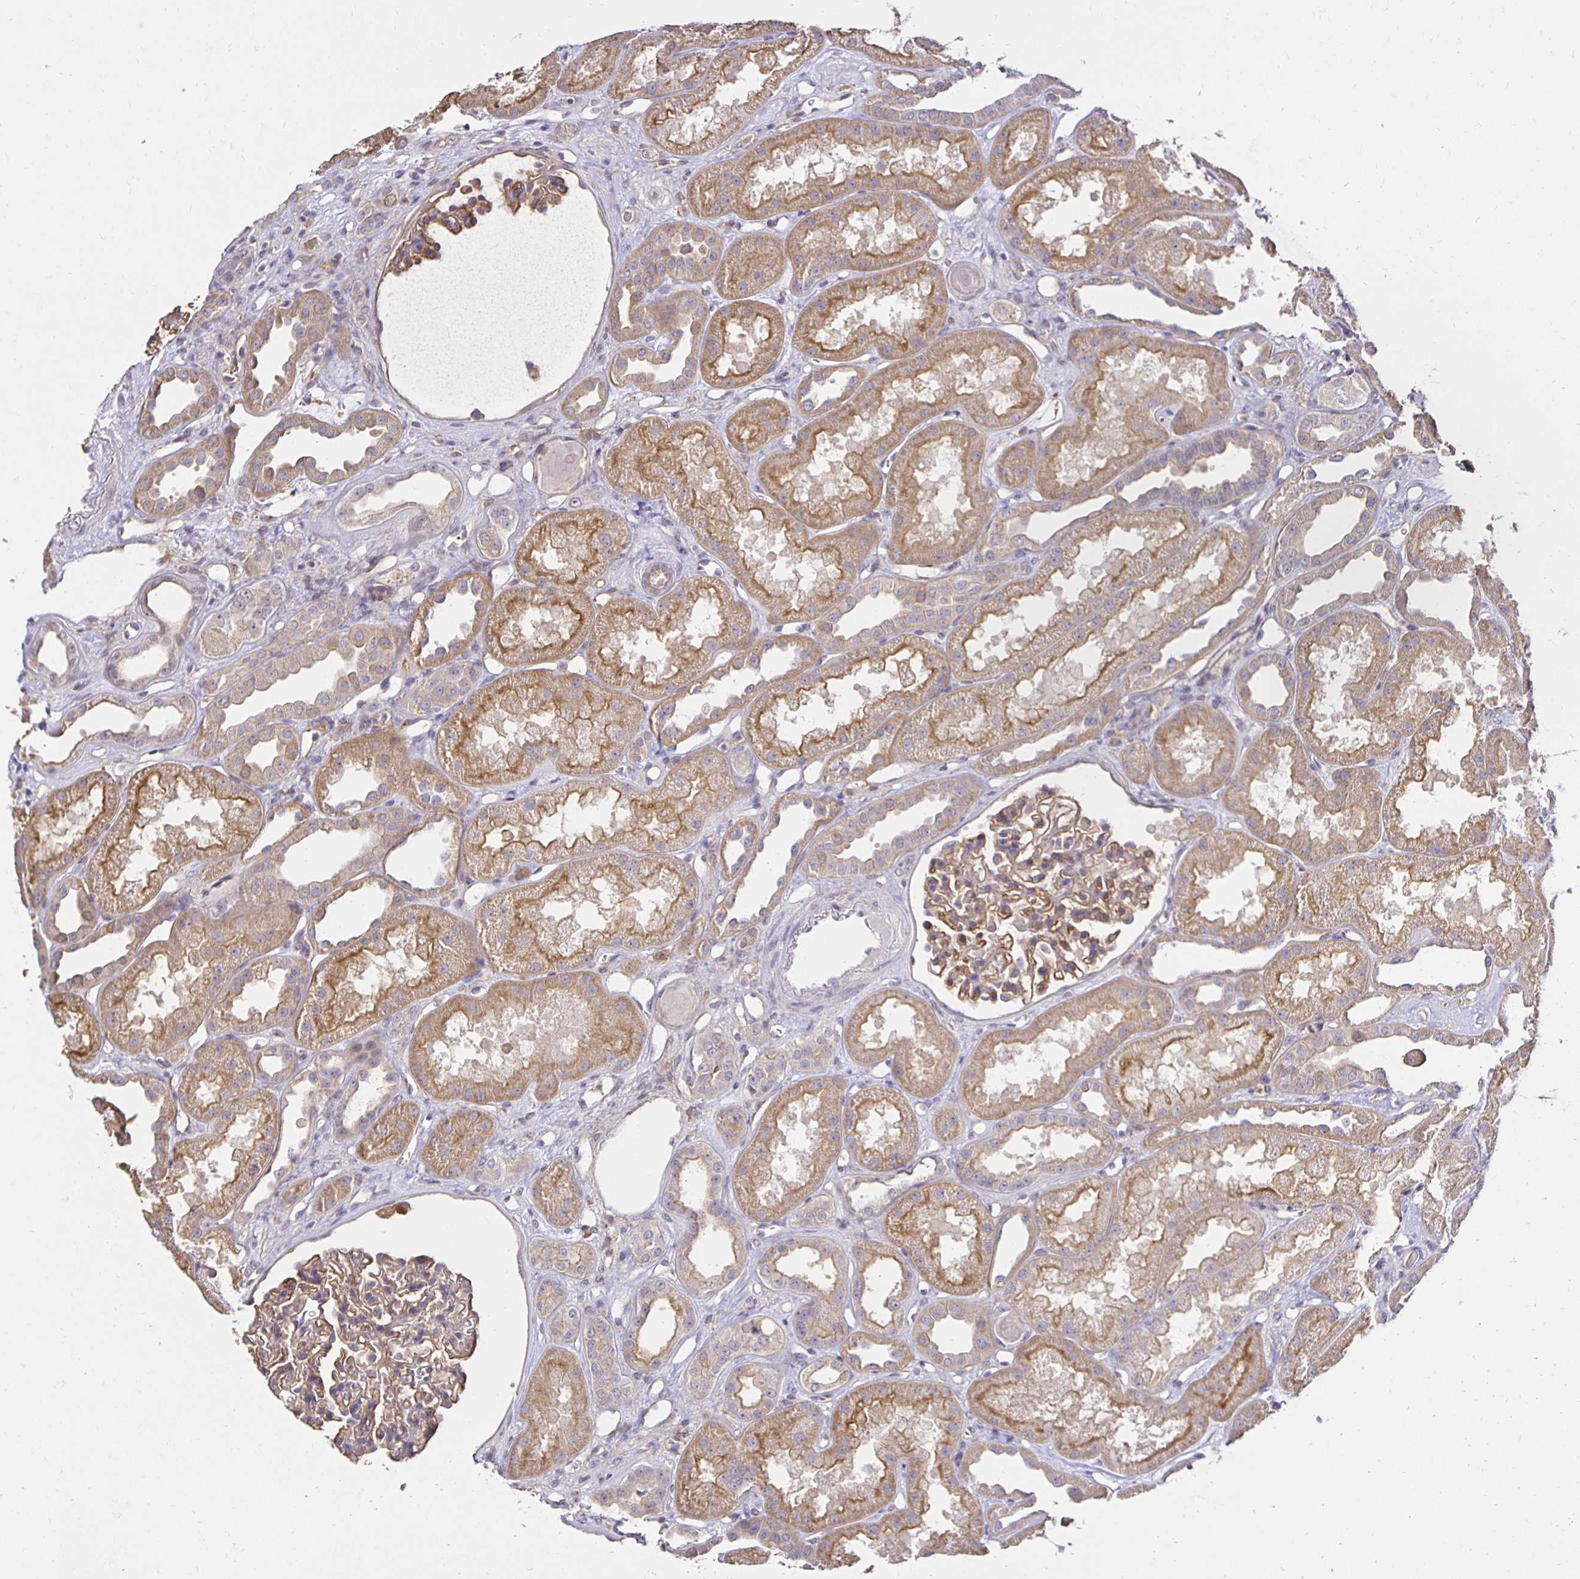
{"staining": {"intensity": "moderate", "quantity": "25%-75%", "location": "cytoplasmic/membranous"}, "tissue": "kidney", "cell_type": "Cells in glomeruli", "image_type": "normal", "snomed": [{"axis": "morphology", "description": "Normal tissue, NOS"}, {"axis": "topography", "description": "Kidney"}], "caption": "Normal kidney demonstrates moderate cytoplasmic/membranous expression in about 25%-75% of cells in glomeruli, visualized by immunohistochemistry. (DAB (3,3'-diaminobenzidine) IHC, brown staining for protein, blue staining for nuclei).", "gene": "PNPLA3", "patient": {"sex": "male", "age": 61}}